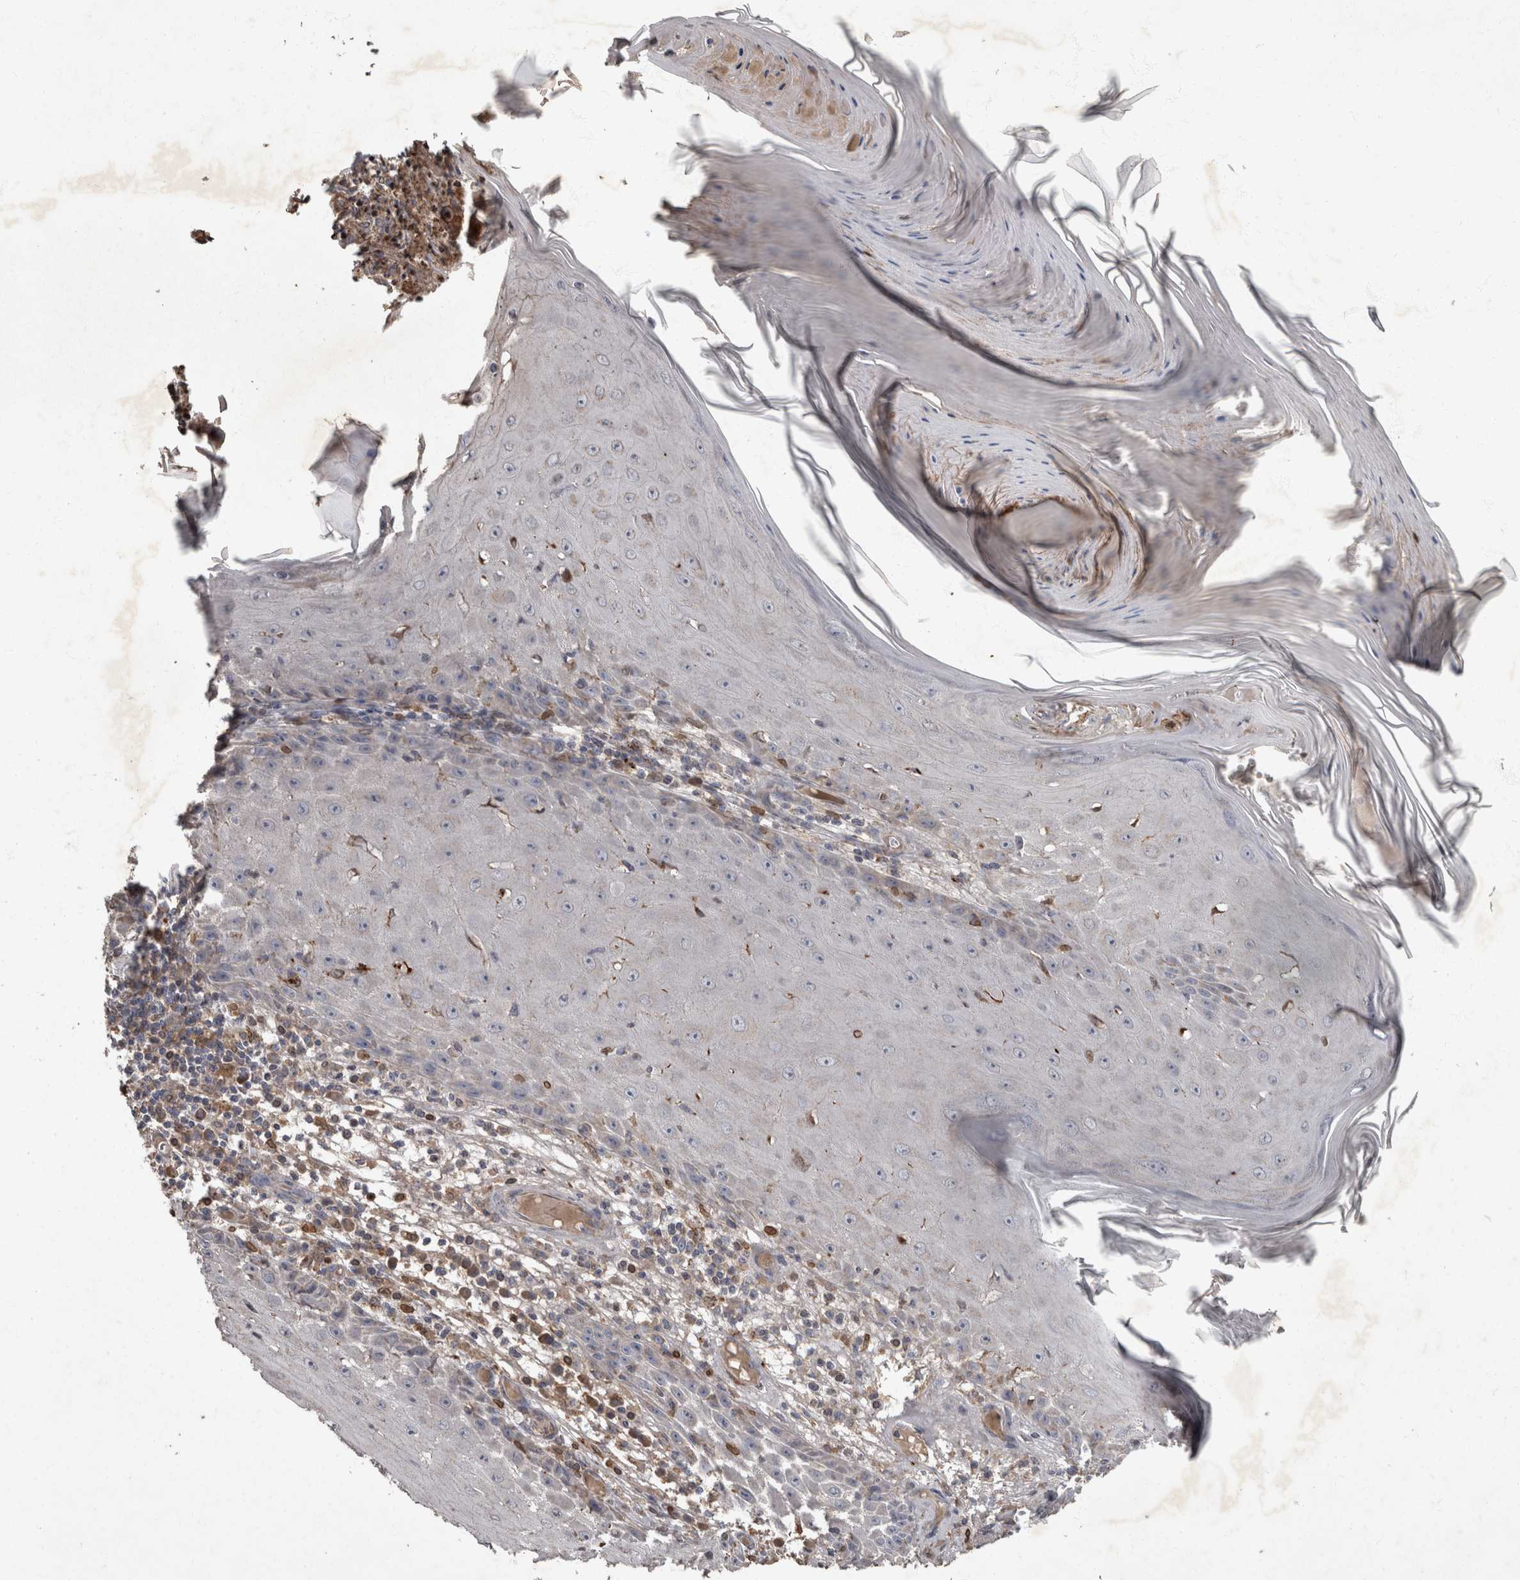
{"staining": {"intensity": "negative", "quantity": "none", "location": "none"}, "tissue": "skin cancer", "cell_type": "Tumor cells", "image_type": "cancer", "snomed": [{"axis": "morphology", "description": "Squamous cell carcinoma, NOS"}, {"axis": "topography", "description": "Skin"}], "caption": "IHC of human skin cancer exhibits no expression in tumor cells.", "gene": "PPP1R3C", "patient": {"sex": "female", "age": 73}}